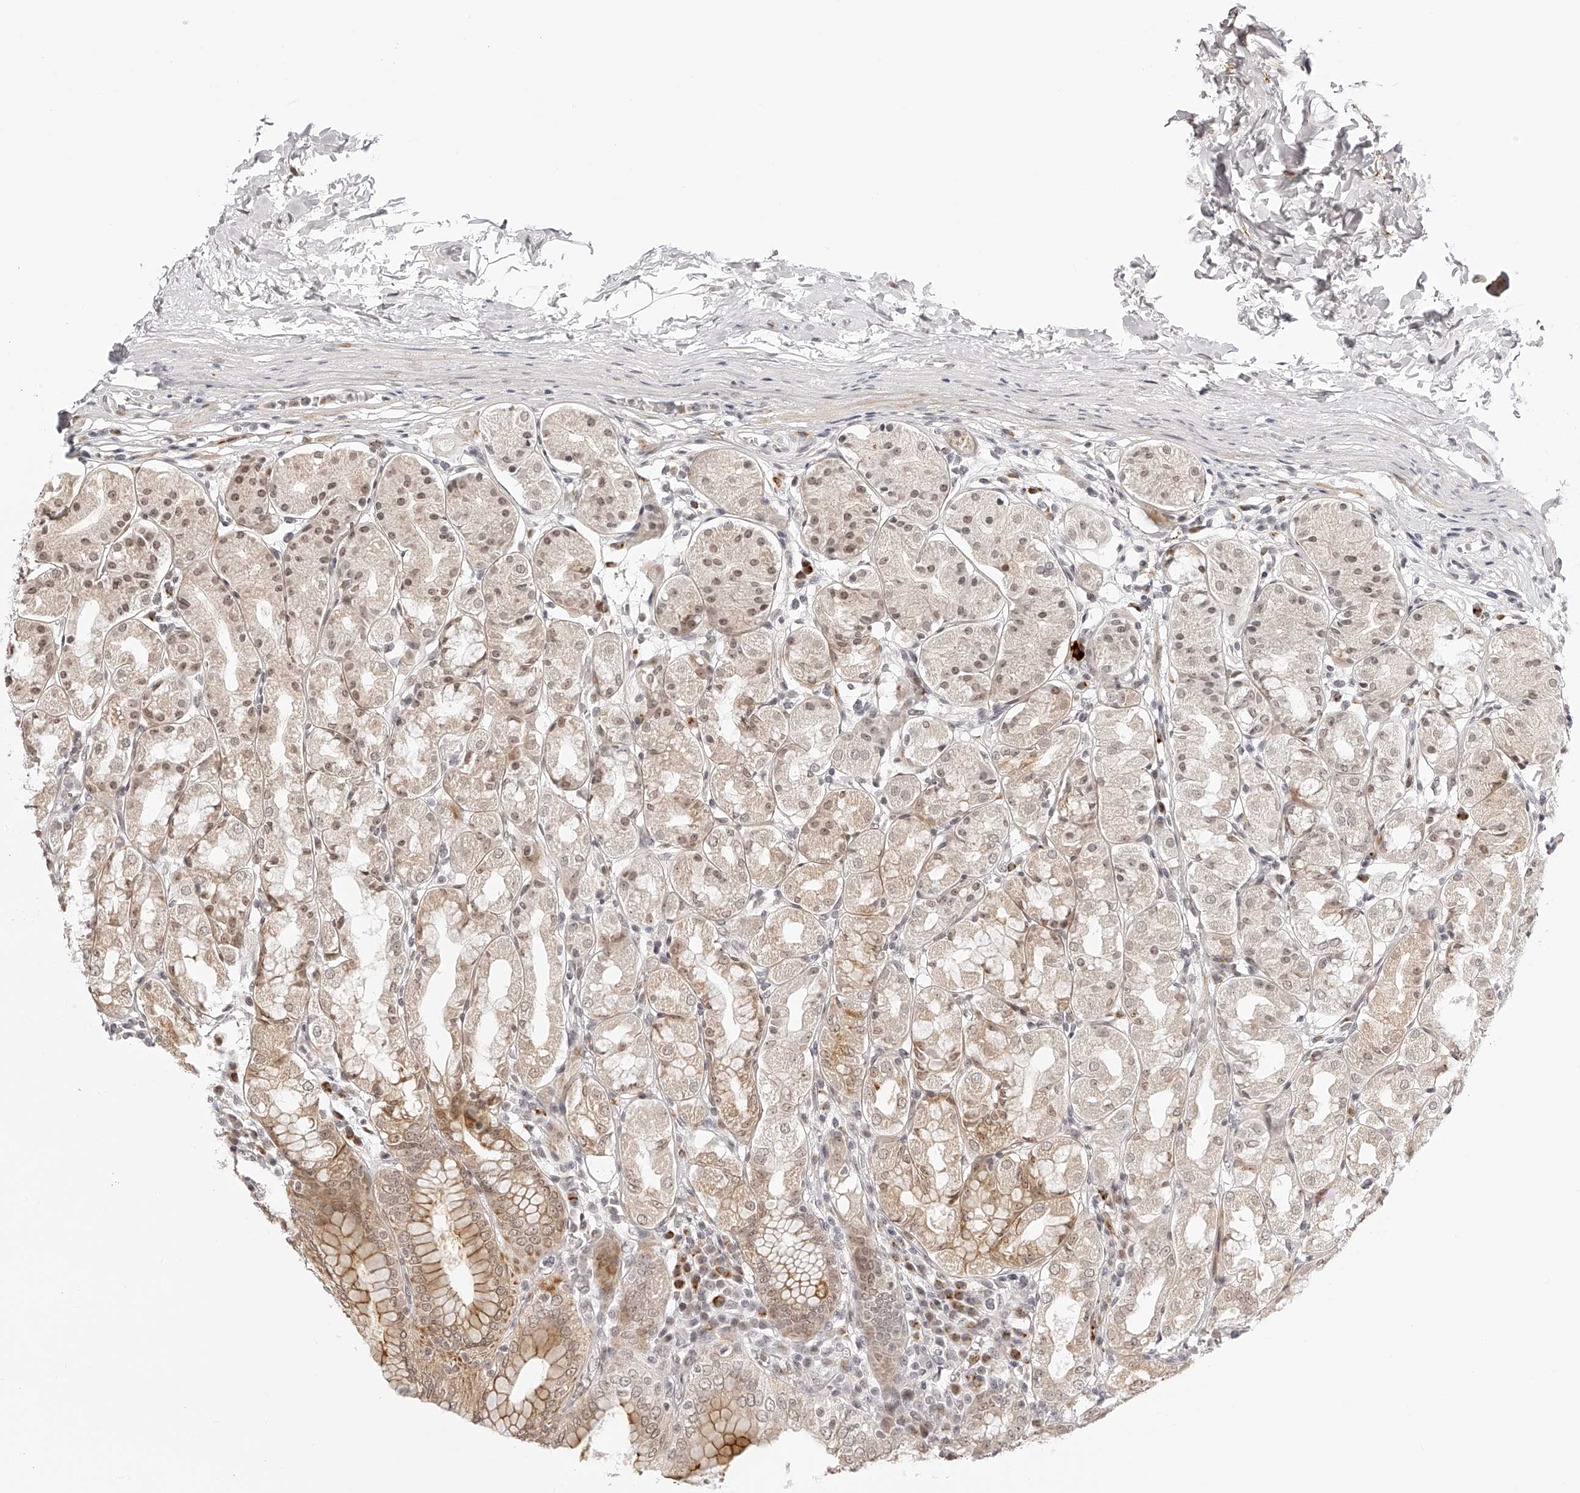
{"staining": {"intensity": "moderate", "quantity": ">75%", "location": "cytoplasmic/membranous,nuclear"}, "tissue": "stomach", "cell_type": "Glandular cells", "image_type": "normal", "snomed": [{"axis": "morphology", "description": "Normal tissue, NOS"}, {"axis": "topography", "description": "Stomach"}, {"axis": "topography", "description": "Stomach, lower"}], "caption": "Moderate cytoplasmic/membranous,nuclear staining is identified in approximately >75% of glandular cells in unremarkable stomach. The staining was performed using DAB (3,3'-diaminobenzidine), with brown indicating positive protein expression. Nuclei are stained blue with hematoxylin.", "gene": "PLEKHG1", "patient": {"sex": "female", "age": 56}}